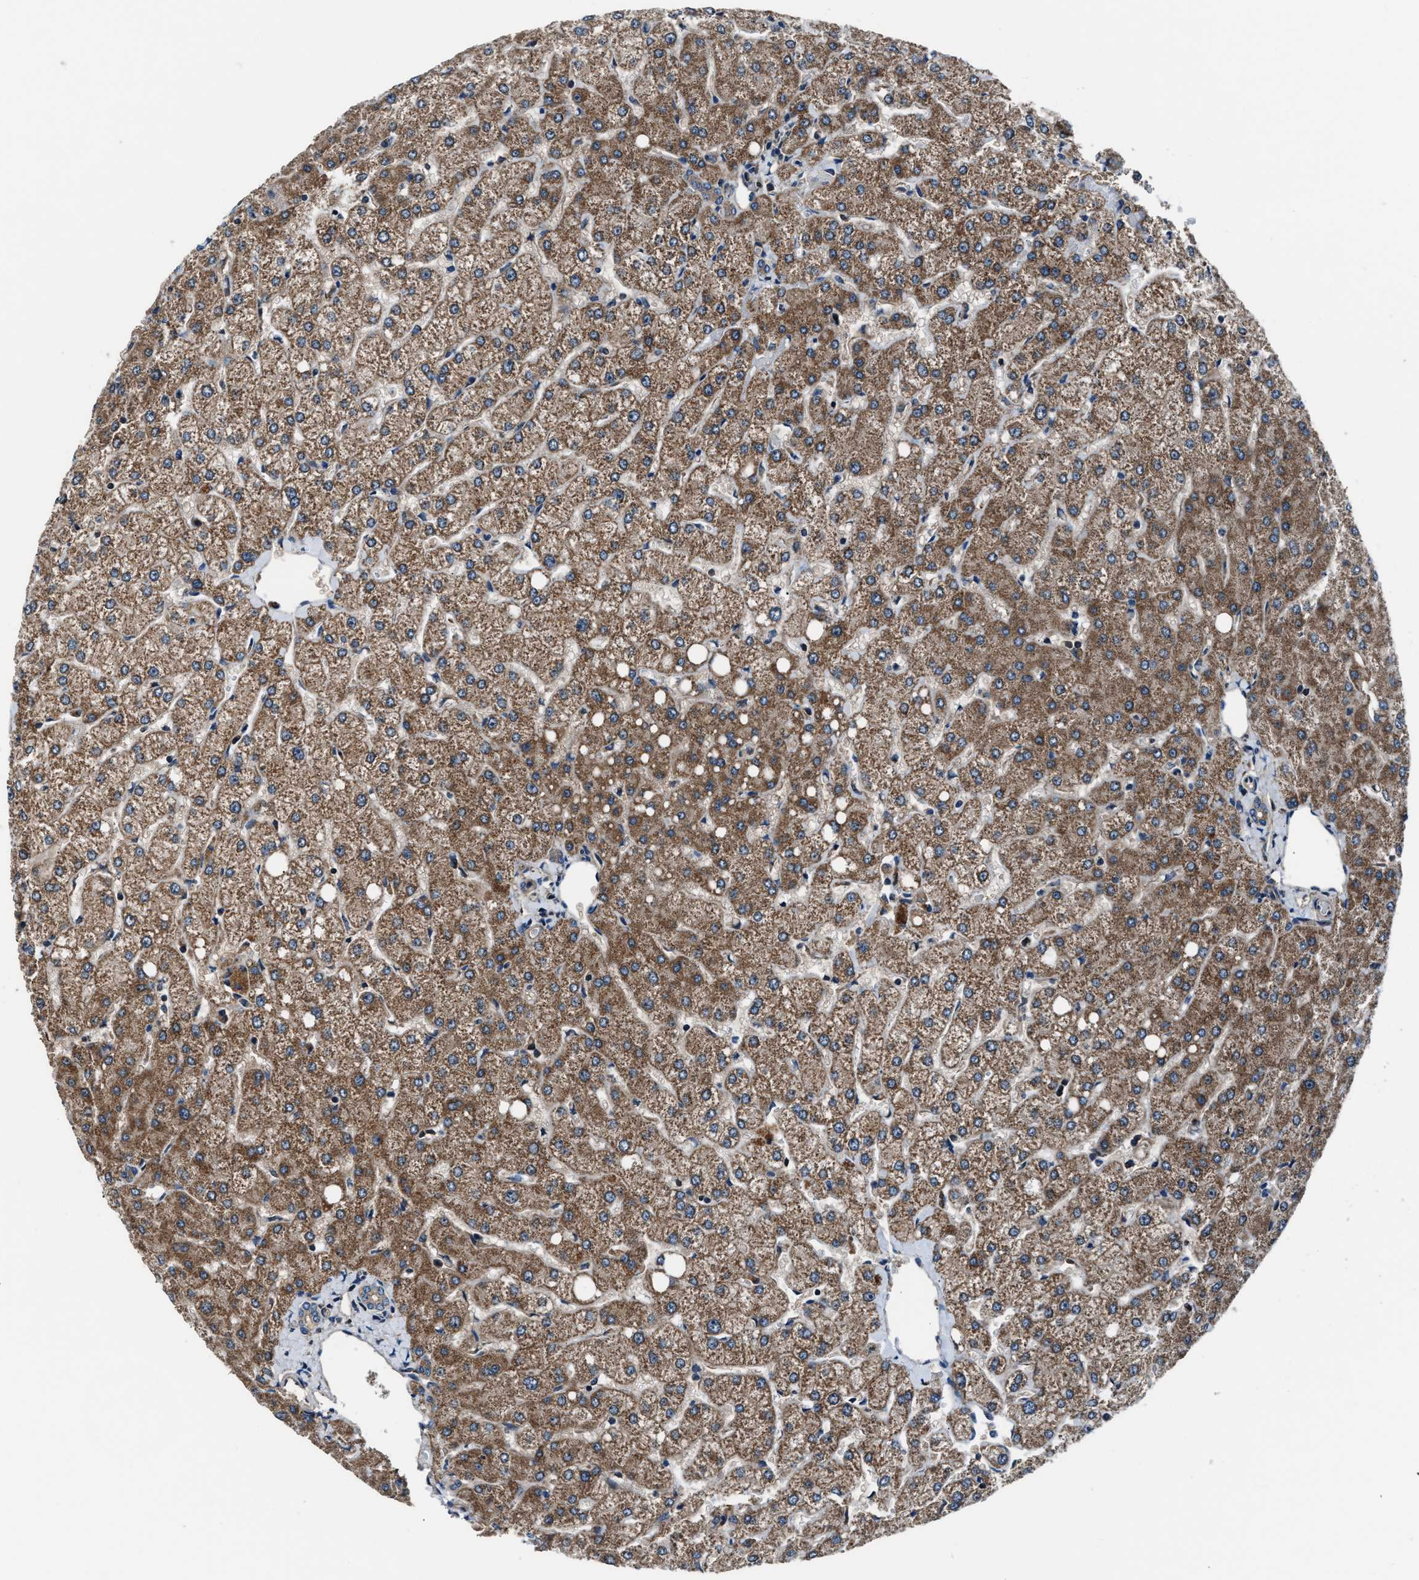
{"staining": {"intensity": "moderate", "quantity": ">75%", "location": "cytoplasmic/membranous"}, "tissue": "liver", "cell_type": "Cholangiocytes", "image_type": "normal", "snomed": [{"axis": "morphology", "description": "Normal tissue, NOS"}, {"axis": "topography", "description": "Liver"}], "caption": "The immunohistochemical stain highlights moderate cytoplasmic/membranous staining in cholangiocytes of unremarkable liver.", "gene": "ENSG00000281039", "patient": {"sex": "female", "age": 54}}